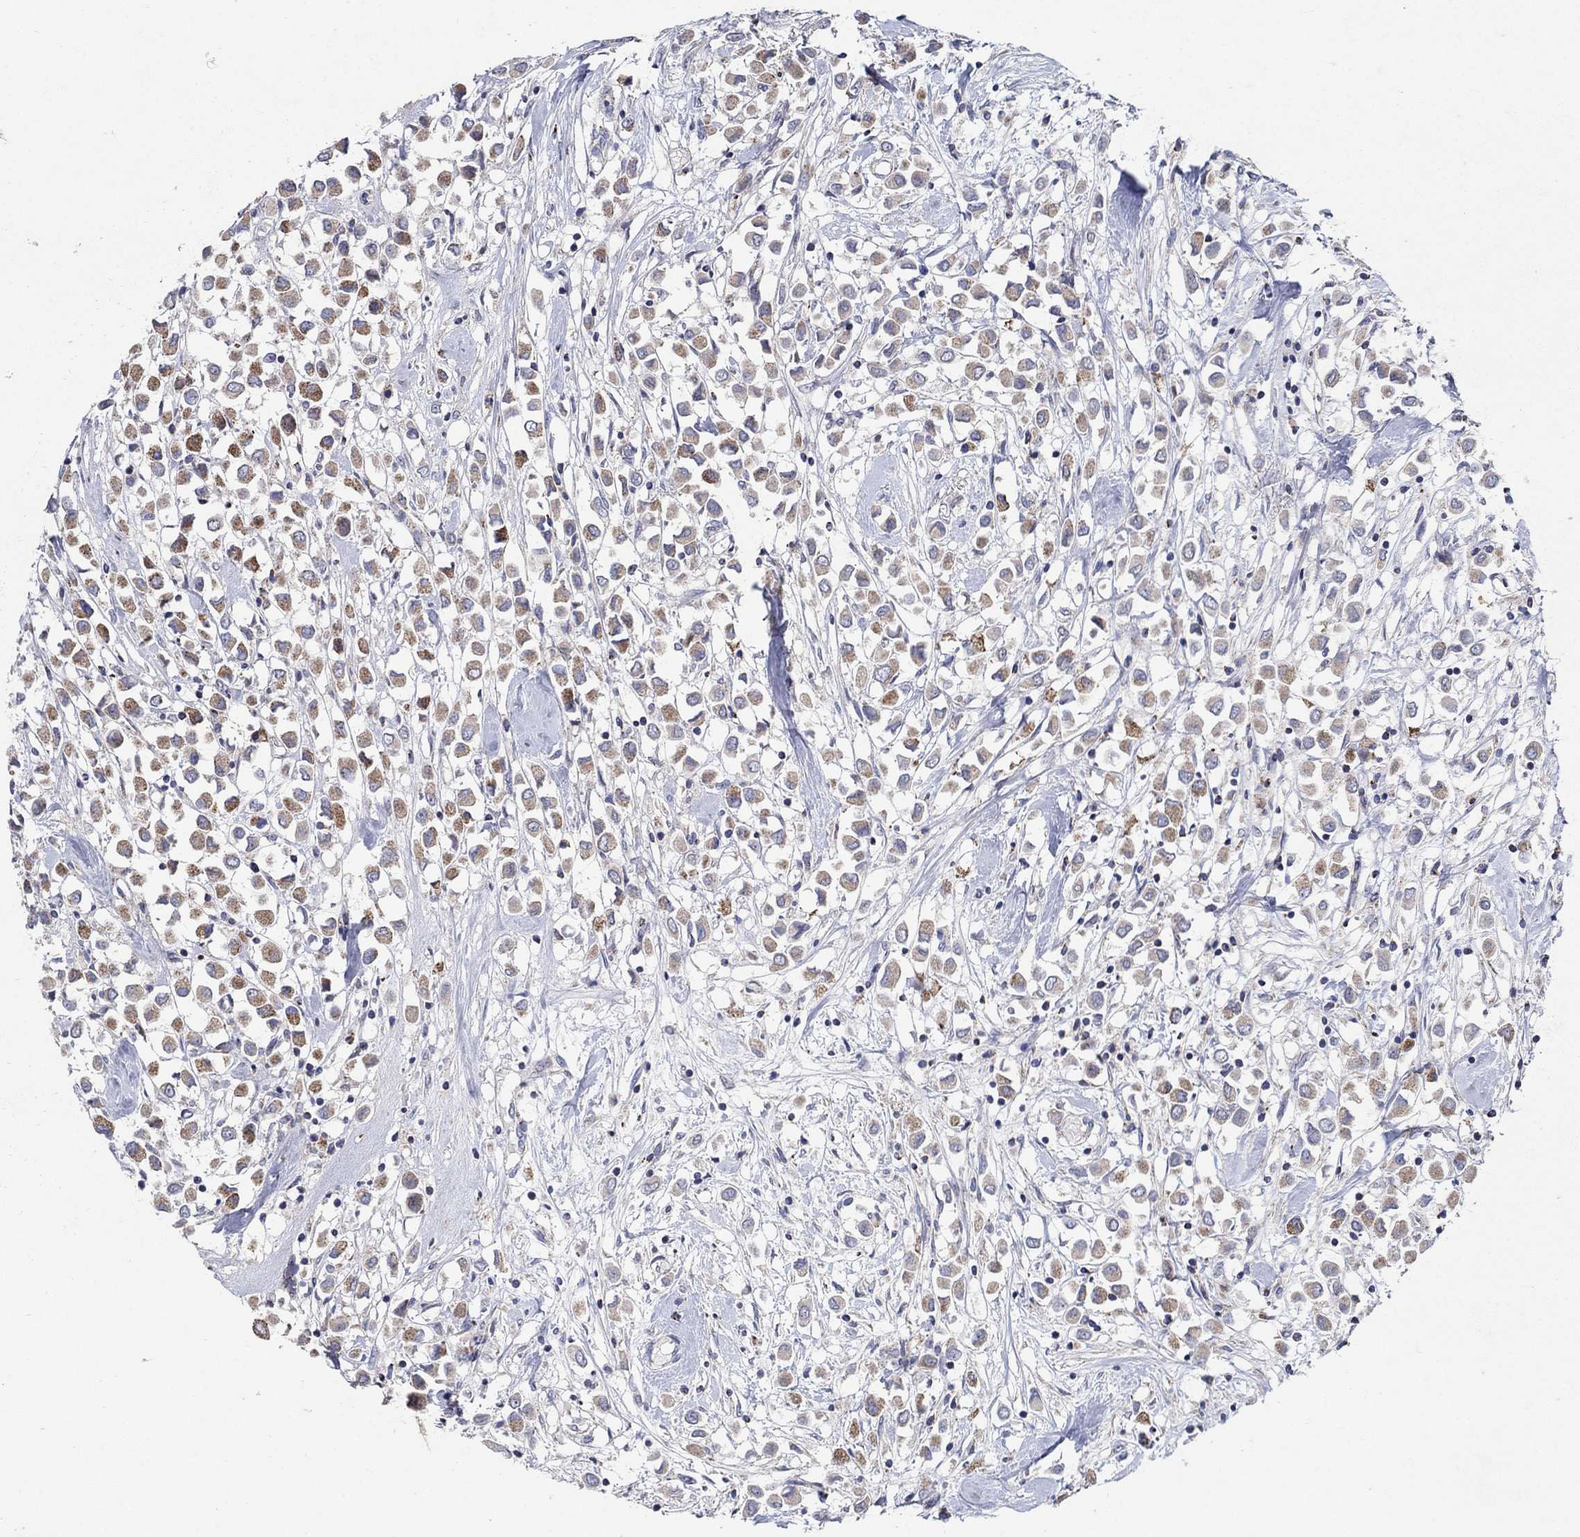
{"staining": {"intensity": "strong", "quantity": "25%-75%", "location": "cytoplasmic/membranous"}, "tissue": "breast cancer", "cell_type": "Tumor cells", "image_type": "cancer", "snomed": [{"axis": "morphology", "description": "Duct carcinoma"}, {"axis": "topography", "description": "Breast"}], "caption": "Immunohistochemical staining of breast intraductal carcinoma demonstrates high levels of strong cytoplasmic/membranous positivity in about 25%-75% of tumor cells.", "gene": "HMX2", "patient": {"sex": "female", "age": 61}}